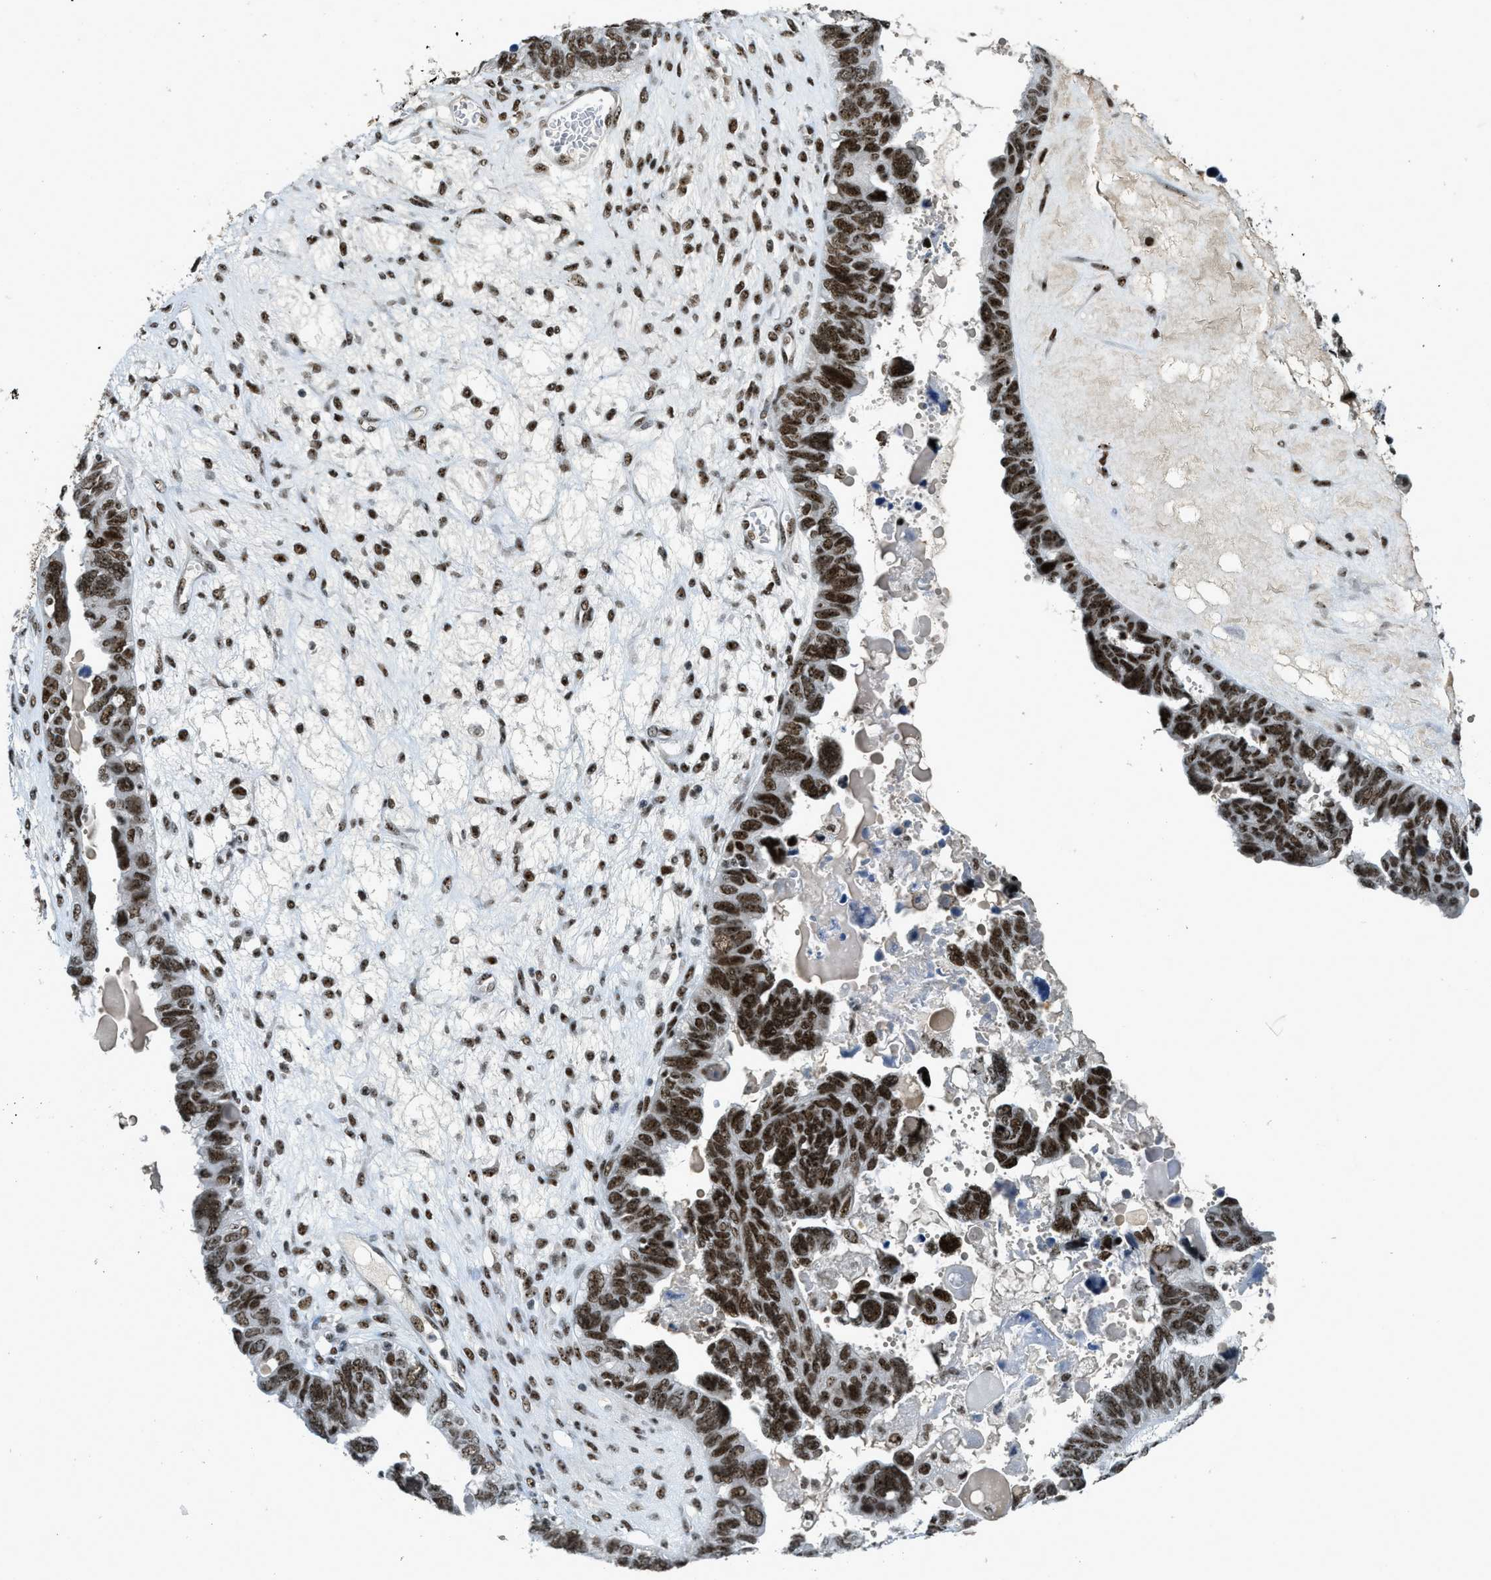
{"staining": {"intensity": "strong", "quantity": ">75%", "location": "nuclear"}, "tissue": "ovarian cancer", "cell_type": "Tumor cells", "image_type": "cancer", "snomed": [{"axis": "morphology", "description": "Cystadenocarcinoma, serous, NOS"}, {"axis": "topography", "description": "Ovary"}], "caption": "A histopathology image of human serous cystadenocarcinoma (ovarian) stained for a protein shows strong nuclear brown staining in tumor cells.", "gene": "URB1", "patient": {"sex": "female", "age": 79}}